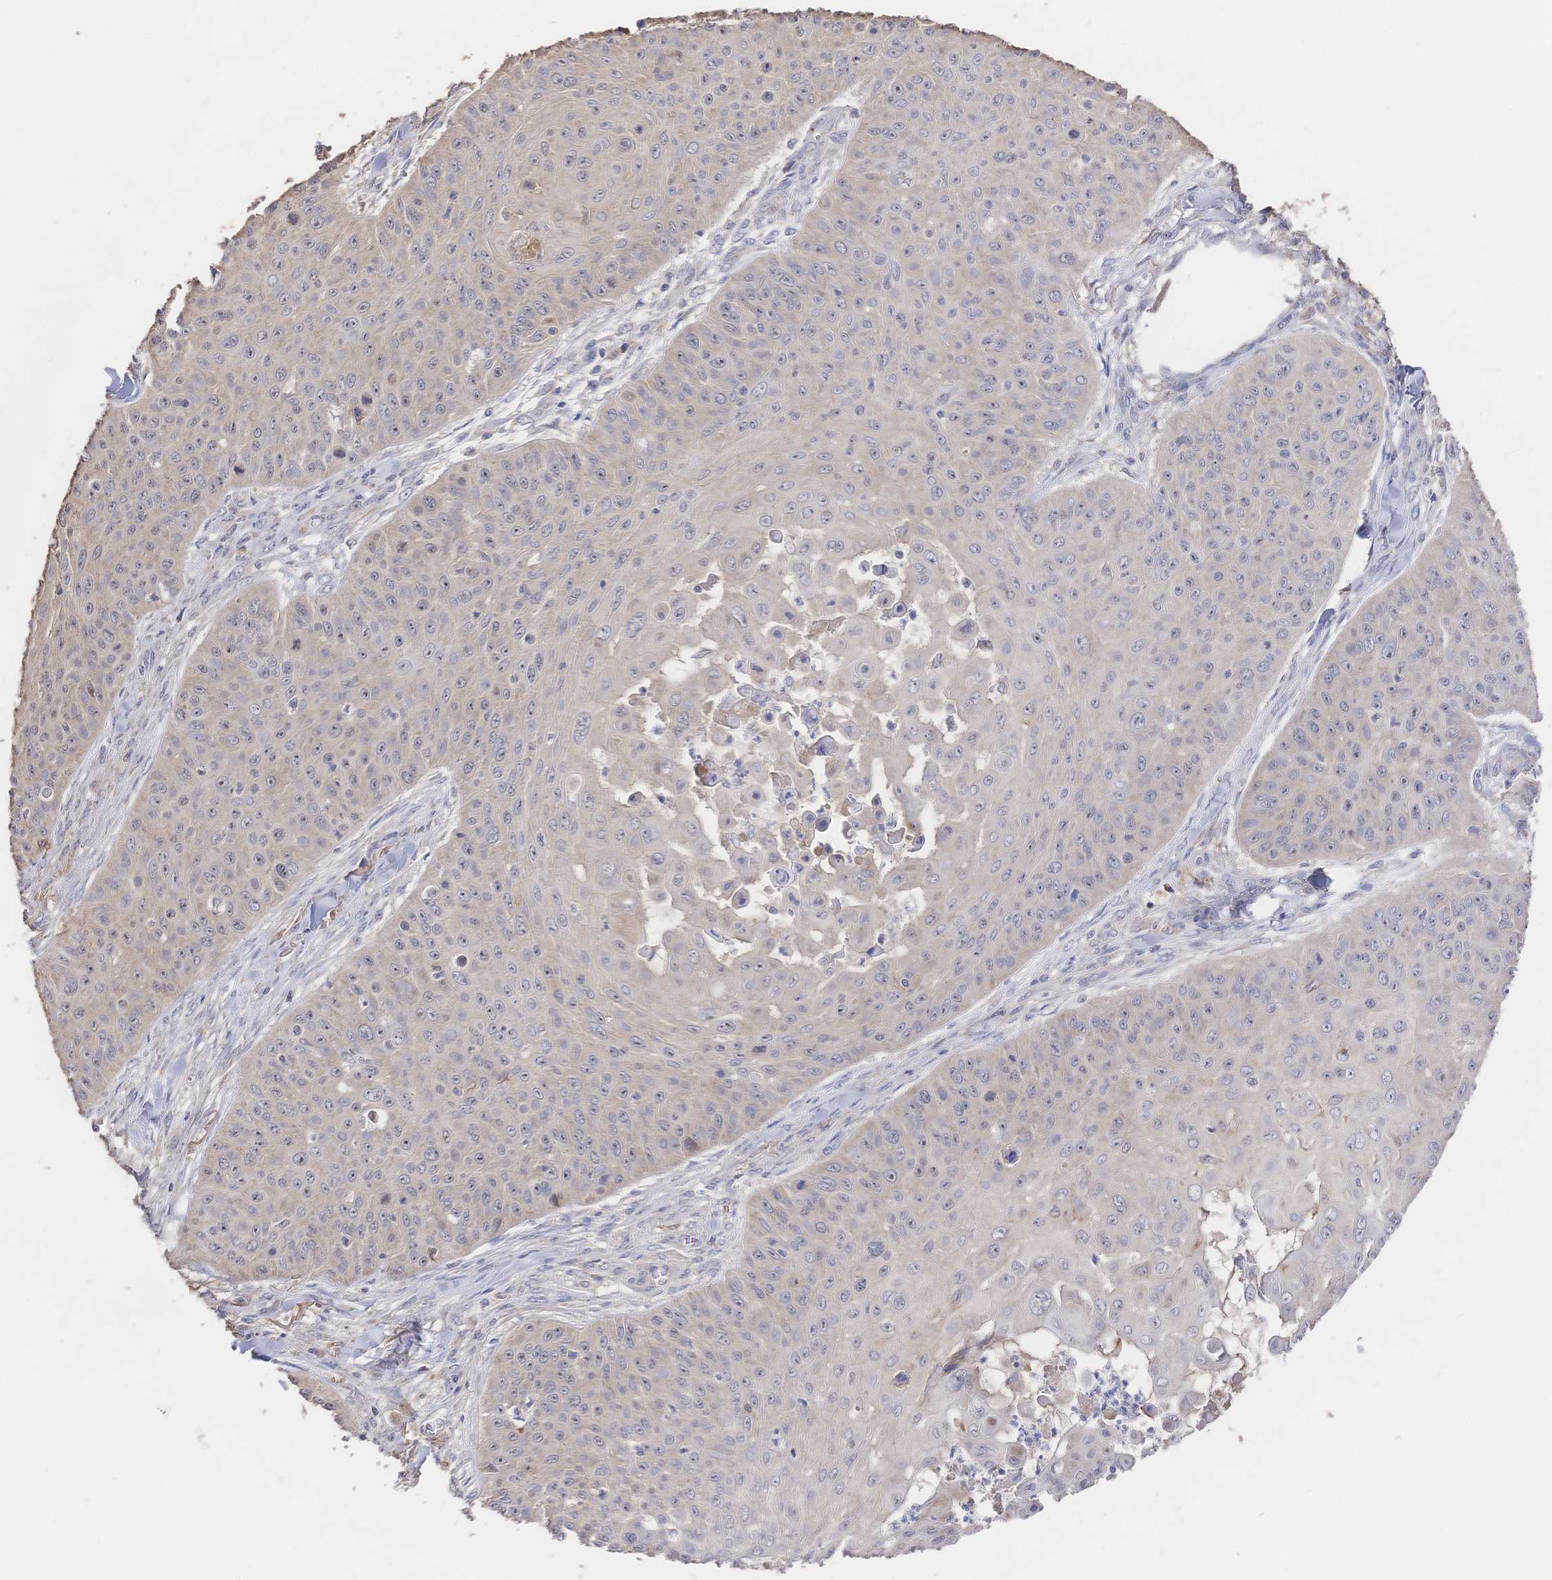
{"staining": {"intensity": "negative", "quantity": "none", "location": "none"}, "tissue": "skin cancer", "cell_type": "Tumor cells", "image_type": "cancer", "snomed": [{"axis": "morphology", "description": "Squamous cell carcinoma, NOS"}, {"axis": "topography", "description": "Skin"}], "caption": "Immunohistochemical staining of human squamous cell carcinoma (skin) displays no significant positivity in tumor cells.", "gene": "DNAJA4", "patient": {"sex": "male", "age": 82}}